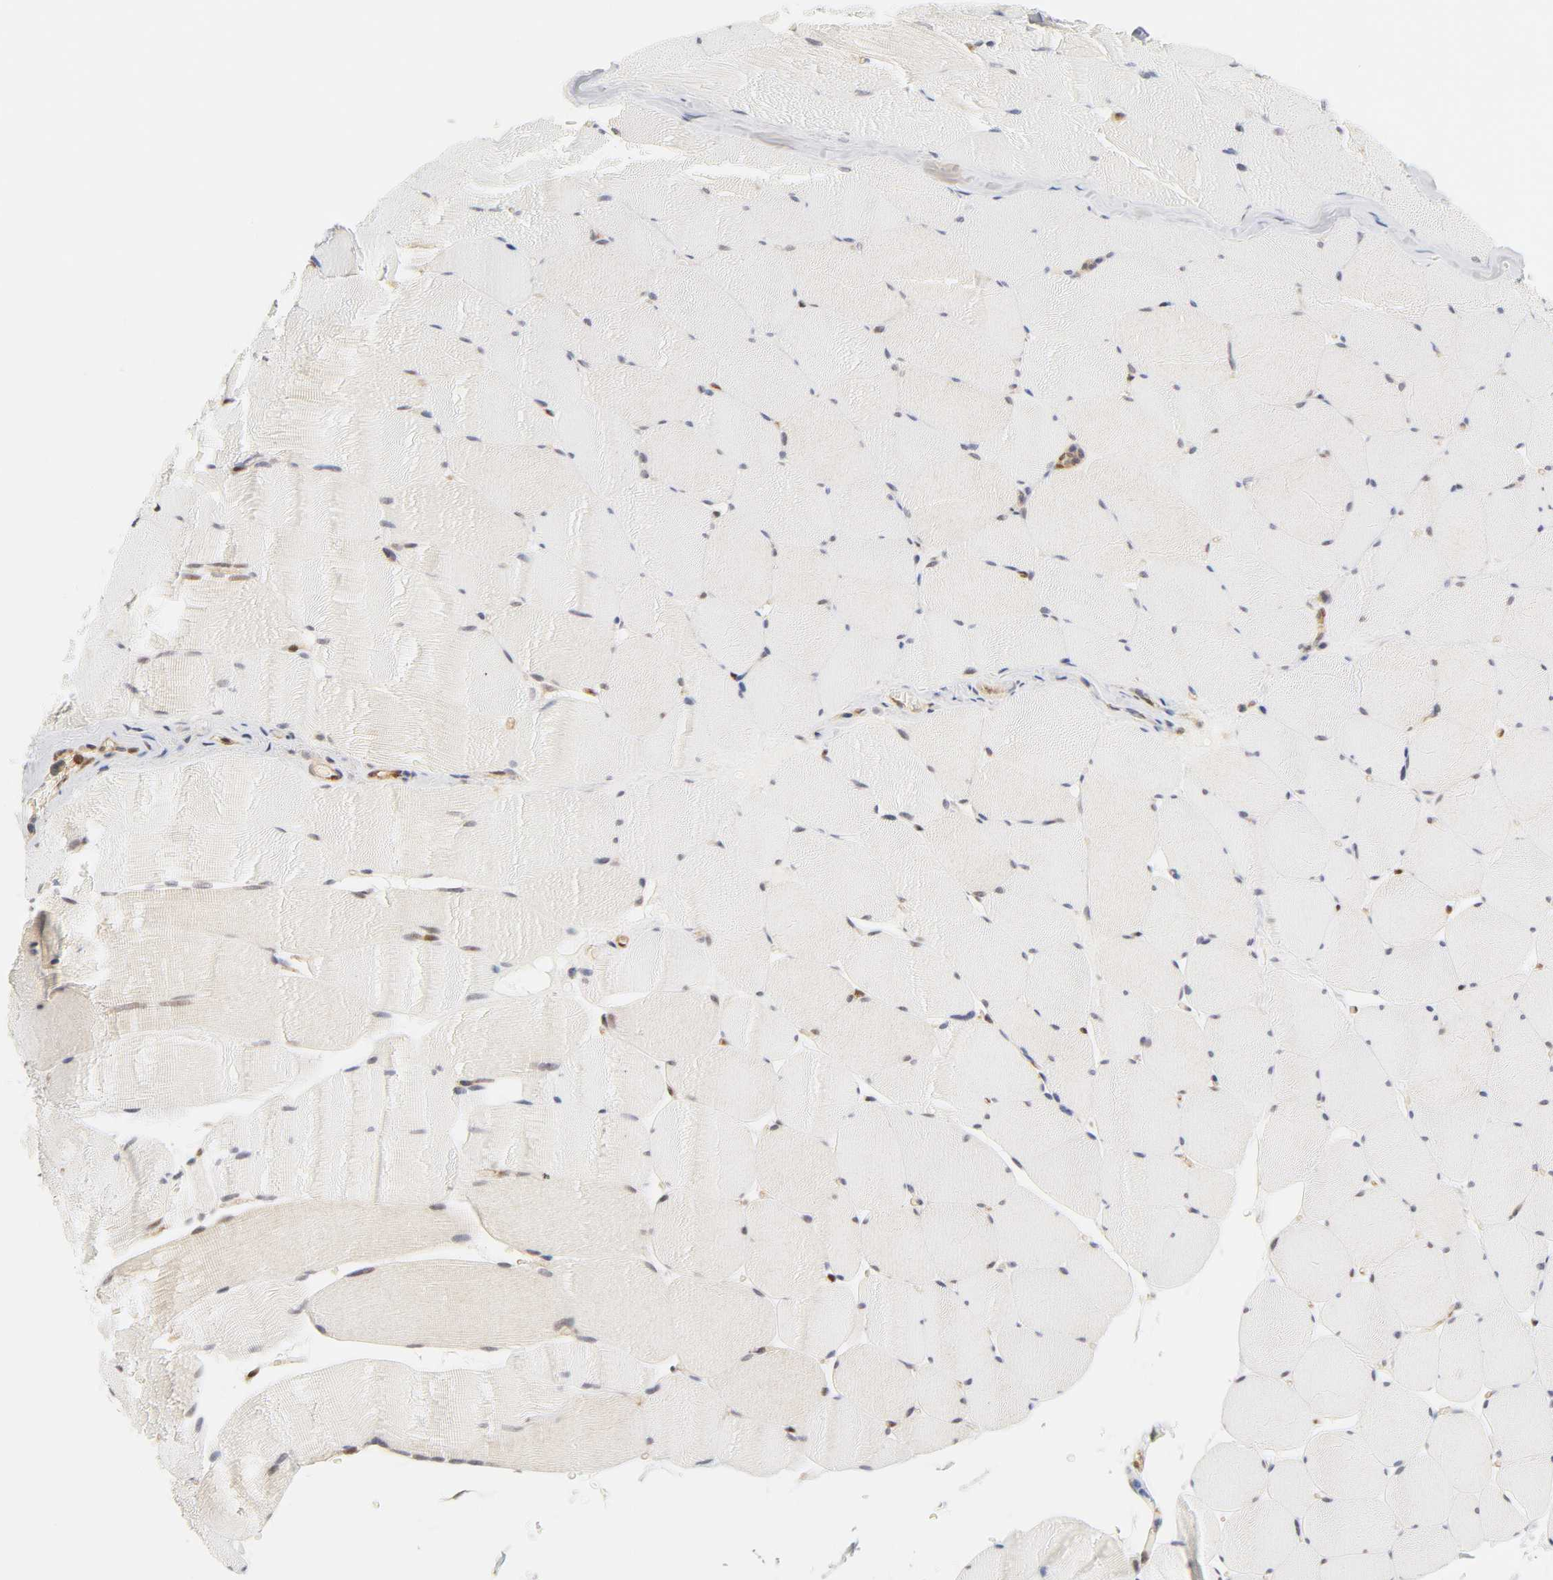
{"staining": {"intensity": "negative", "quantity": "none", "location": "none"}, "tissue": "skeletal muscle", "cell_type": "Myocytes", "image_type": "normal", "snomed": [{"axis": "morphology", "description": "Normal tissue, NOS"}, {"axis": "topography", "description": "Skeletal muscle"}], "caption": "DAB (3,3'-diaminobenzidine) immunohistochemical staining of unremarkable skeletal muscle shows no significant staining in myocytes.", "gene": "CDC37", "patient": {"sex": "male", "age": 62}}